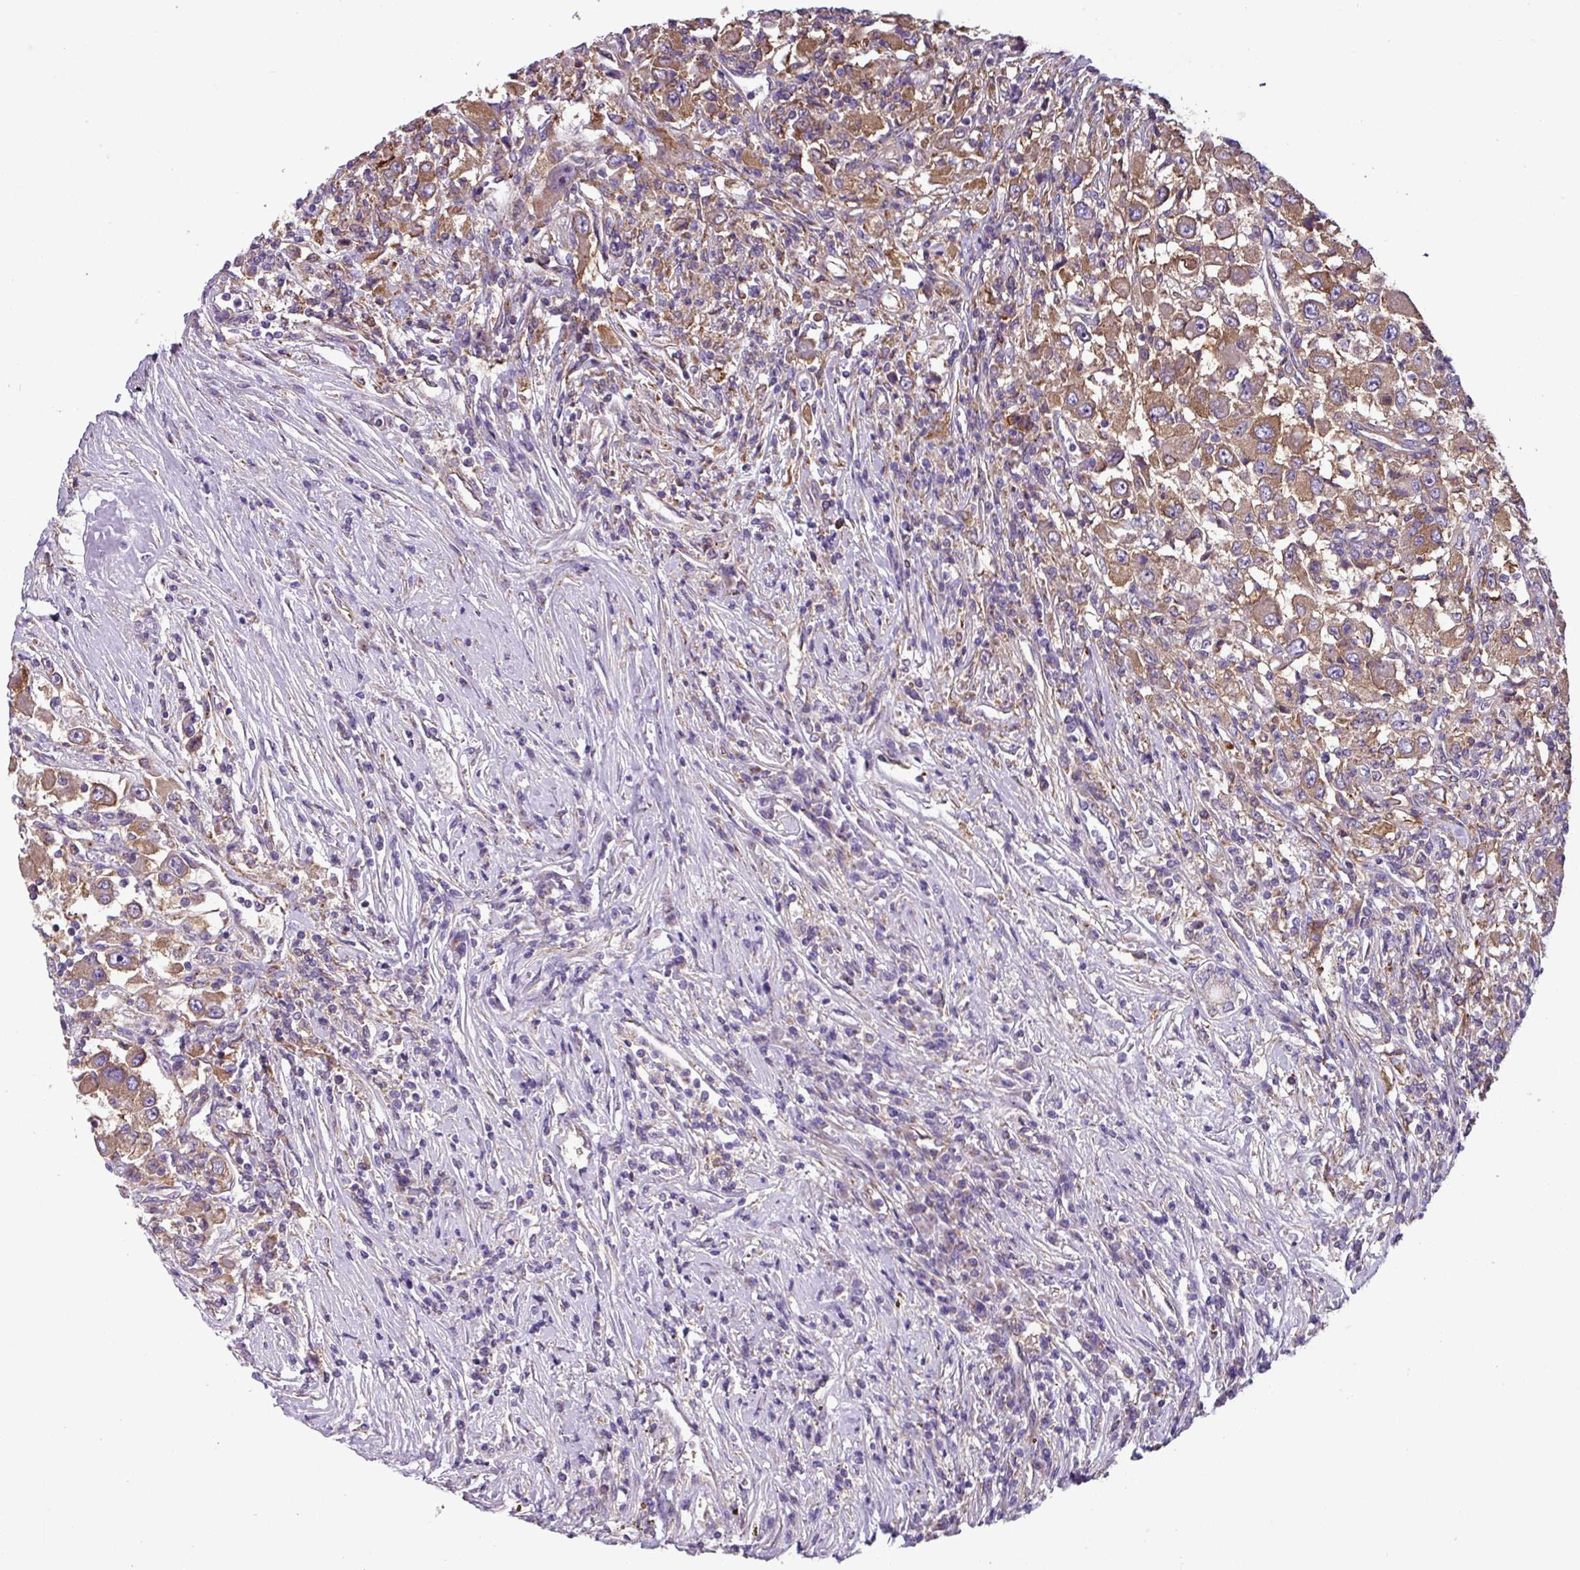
{"staining": {"intensity": "moderate", "quantity": ">75%", "location": "cytoplasmic/membranous"}, "tissue": "renal cancer", "cell_type": "Tumor cells", "image_type": "cancer", "snomed": [{"axis": "morphology", "description": "Adenocarcinoma, NOS"}, {"axis": "topography", "description": "Kidney"}], "caption": "The immunohistochemical stain highlights moderate cytoplasmic/membranous positivity in tumor cells of renal cancer tissue. The protein is stained brown, and the nuclei are stained in blue (DAB IHC with brightfield microscopy, high magnification).", "gene": "SLC23A2", "patient": {"sex": "female", "age": 67}}